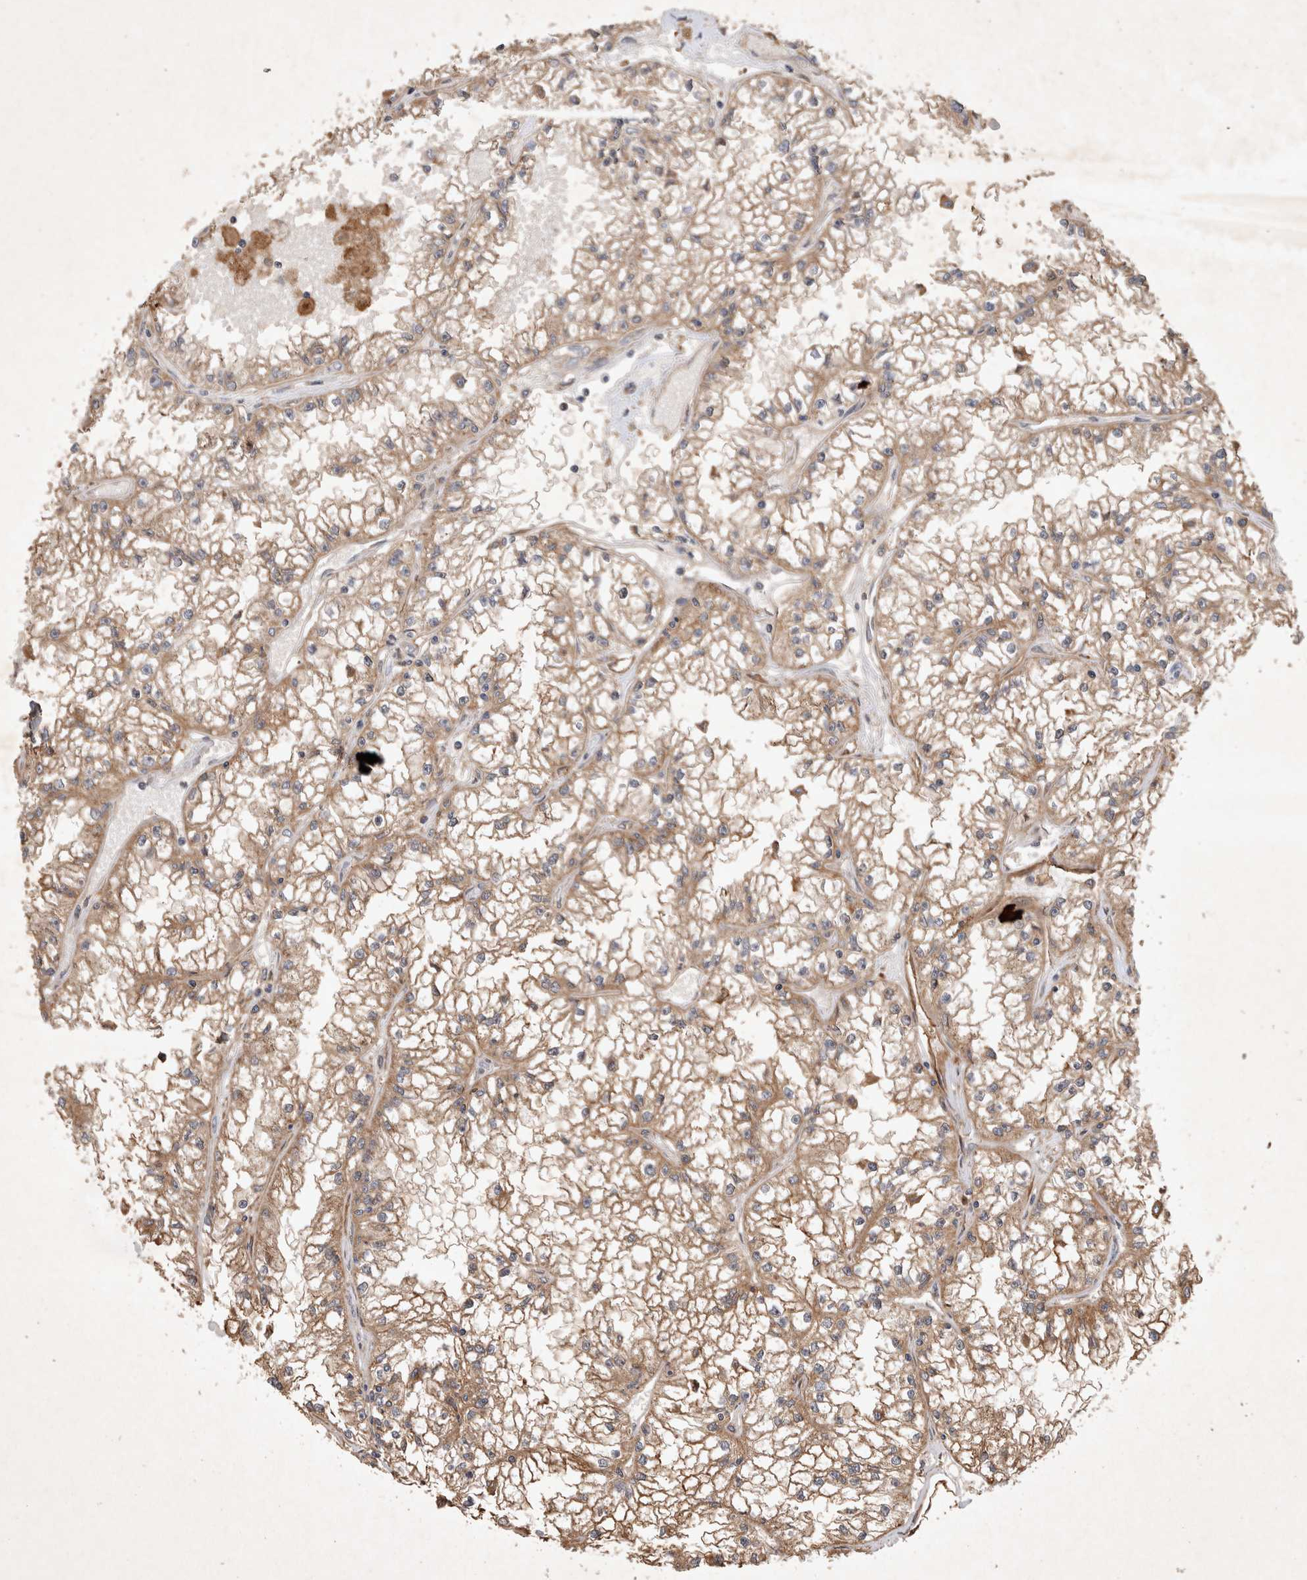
{"staining": {"intensity": "weak", "quantity": ">75%", "location": "cytoplasmic/membranous"}, "tissue": "renal cancer", "cell_type": "Tumor cells", "image_type": "cancer", "snomed": [{"axis": "morphology", "description": "Adenocarcinoma, NOS"}, {"axis": "topography", "description": "Kidney"}], "caption": "Renal cancer stained with IHC reveals weak cytoplasmic/membranous expression in approximately >75% of tumor cells. The protein of interest is stained brown, and the nuclei are stained in blue (DAB IHC with brightfield microscopy, high magnification).", "gene": "SERAC1", "patient": {"sex": "male", "age": 56}}